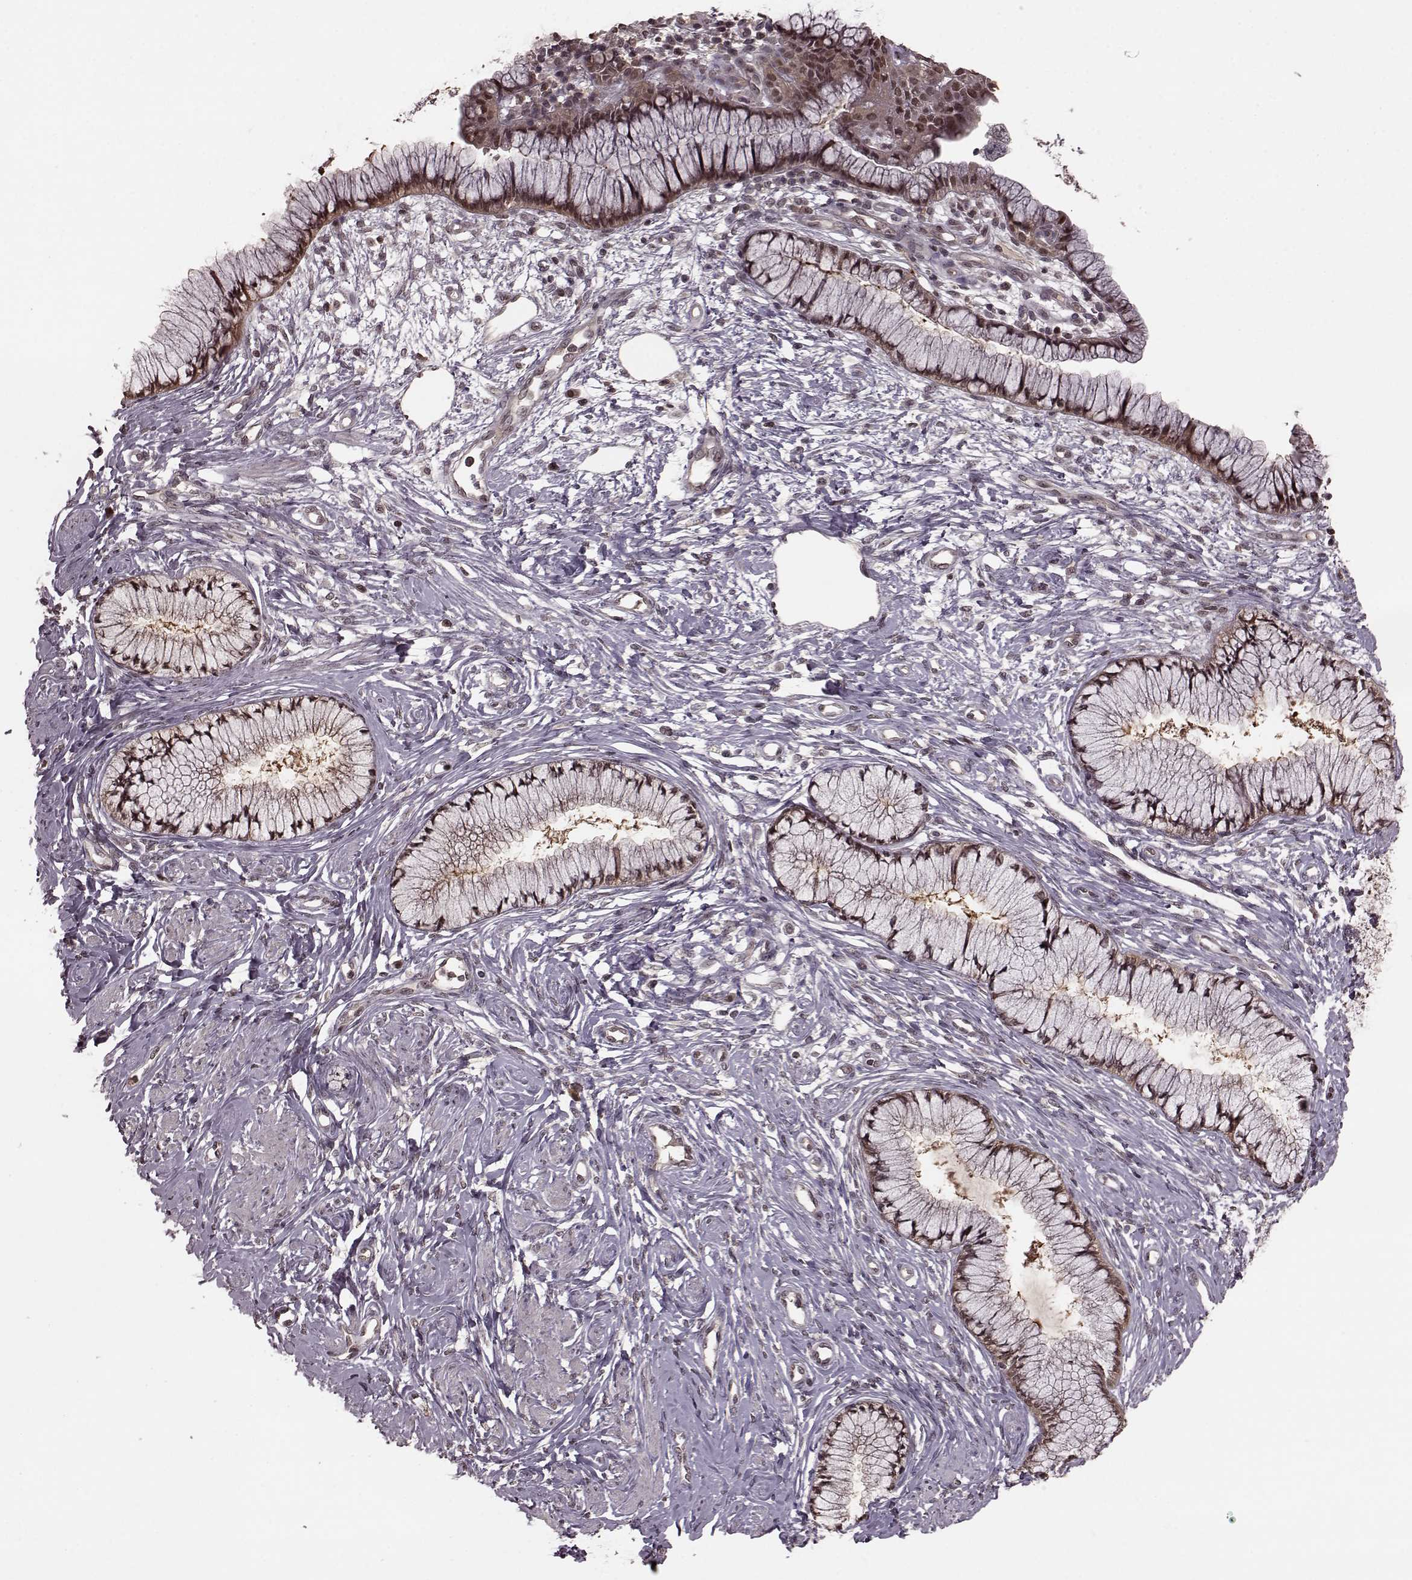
{"staining": {"intensity": "moderate", "quantity": ">75%", "location": "nuclear"}, "tissue": "cervix", "cell_type": "Glandular cells", "image_type": "normal", "snomed": [{"axis": "morphology", "description": "Normal tissue, NOS"}, {"axis": "topography", "description": "Cervix"}], "caption": "Immunohistochemical staining of unremarkable cervix shows >75% levels of moderate nuclear protein expression in approximately >75% of glandular cells.", "gene": "GSS", "patient": {"sex": "female", "age": 37}}